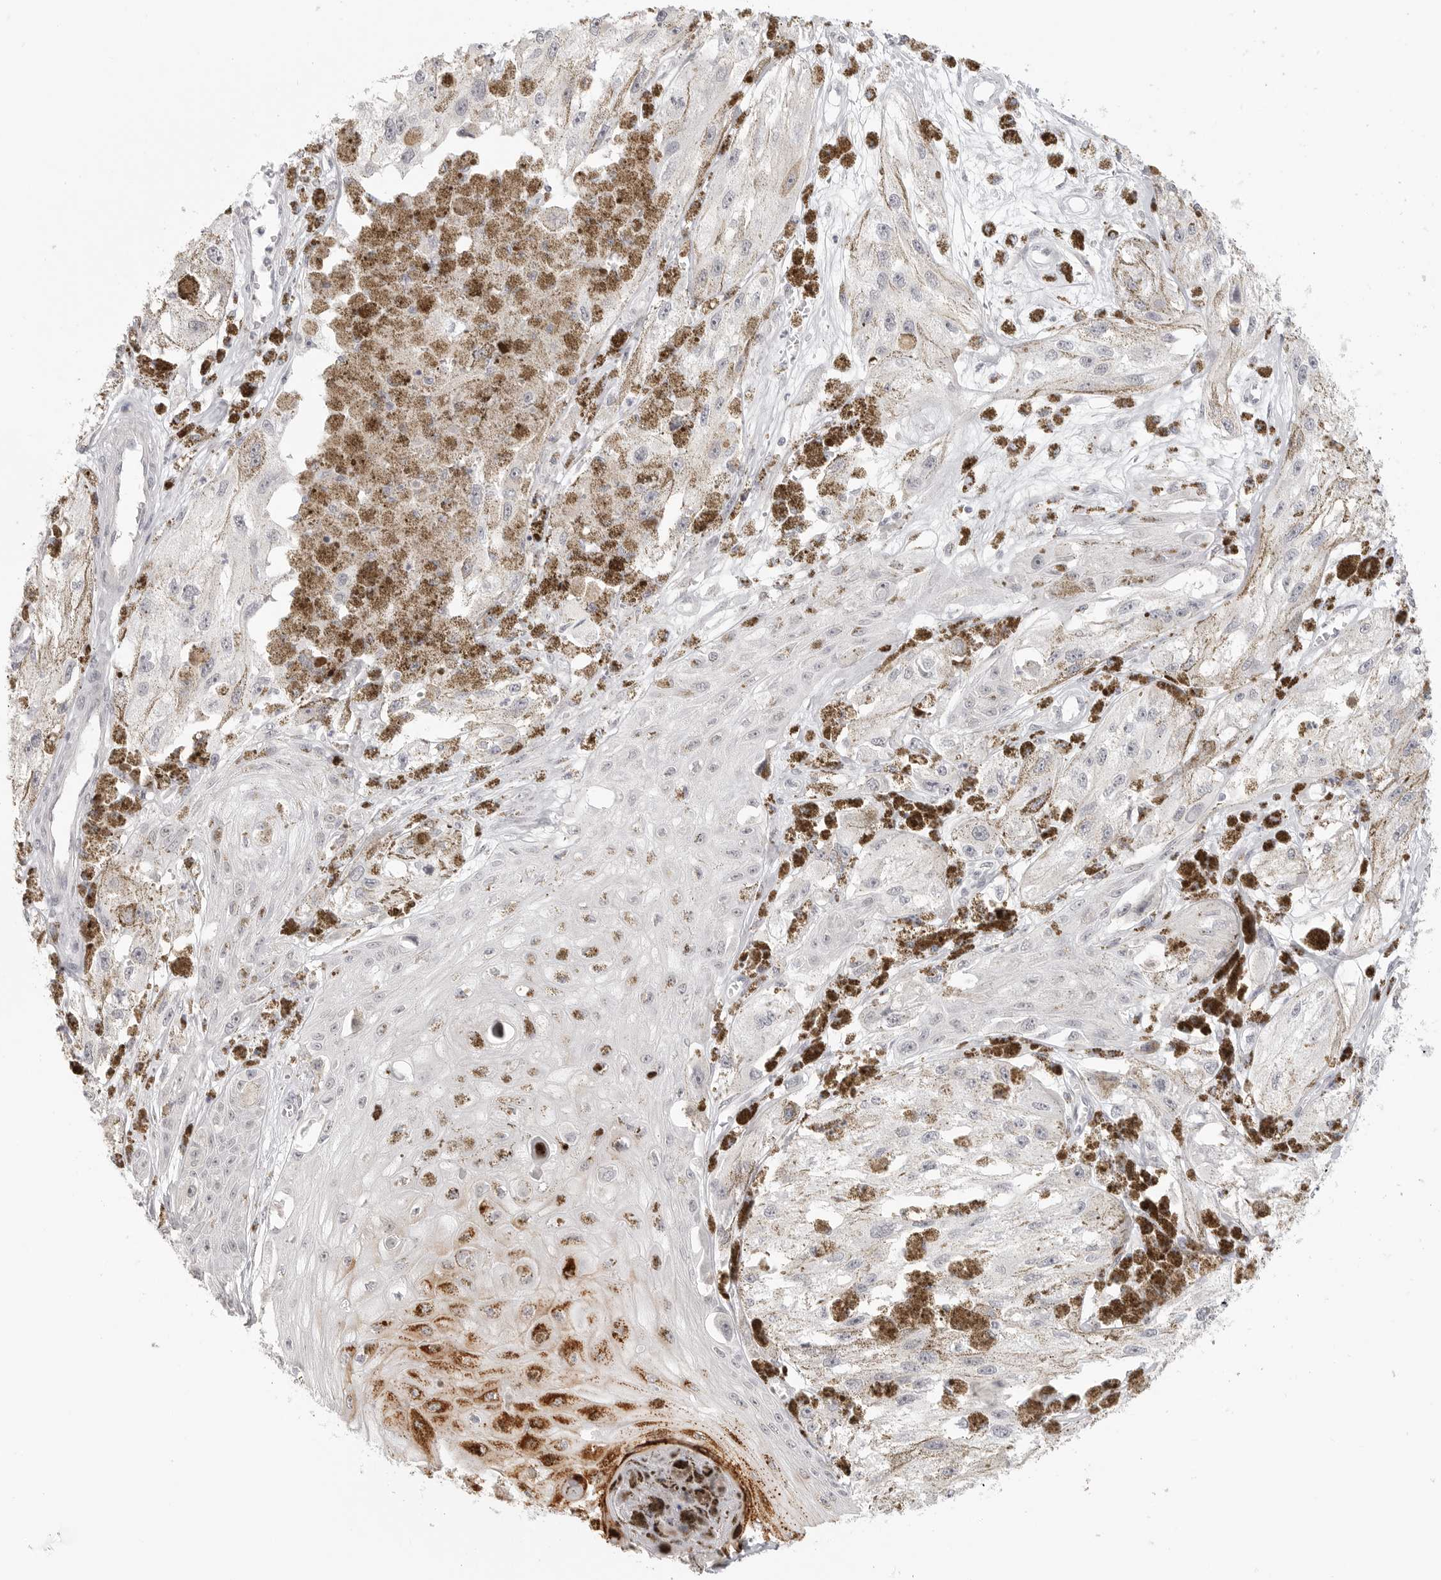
{"staining": {"intensity": "negative", "quantity": "none", "location": "none"}, "tissue": "melanoma", "cell_type": "Tumor cells", "image_type": "cancer", "snomed": [{"axis": "morphology", "description": "Malignant melanoma, NOS"}, {"axis": "topography", "description": "Skin"}], "caption": "Tumor cells are negative for protein expression in human melanoma. The staining was performed using DAB to visualize the protein expression in brown, while the nuclei were stained in blue with hematoxylin (Magnification: 20x).", "gene": "KLK11", "patient": {"sex": "male", "age": 88}}